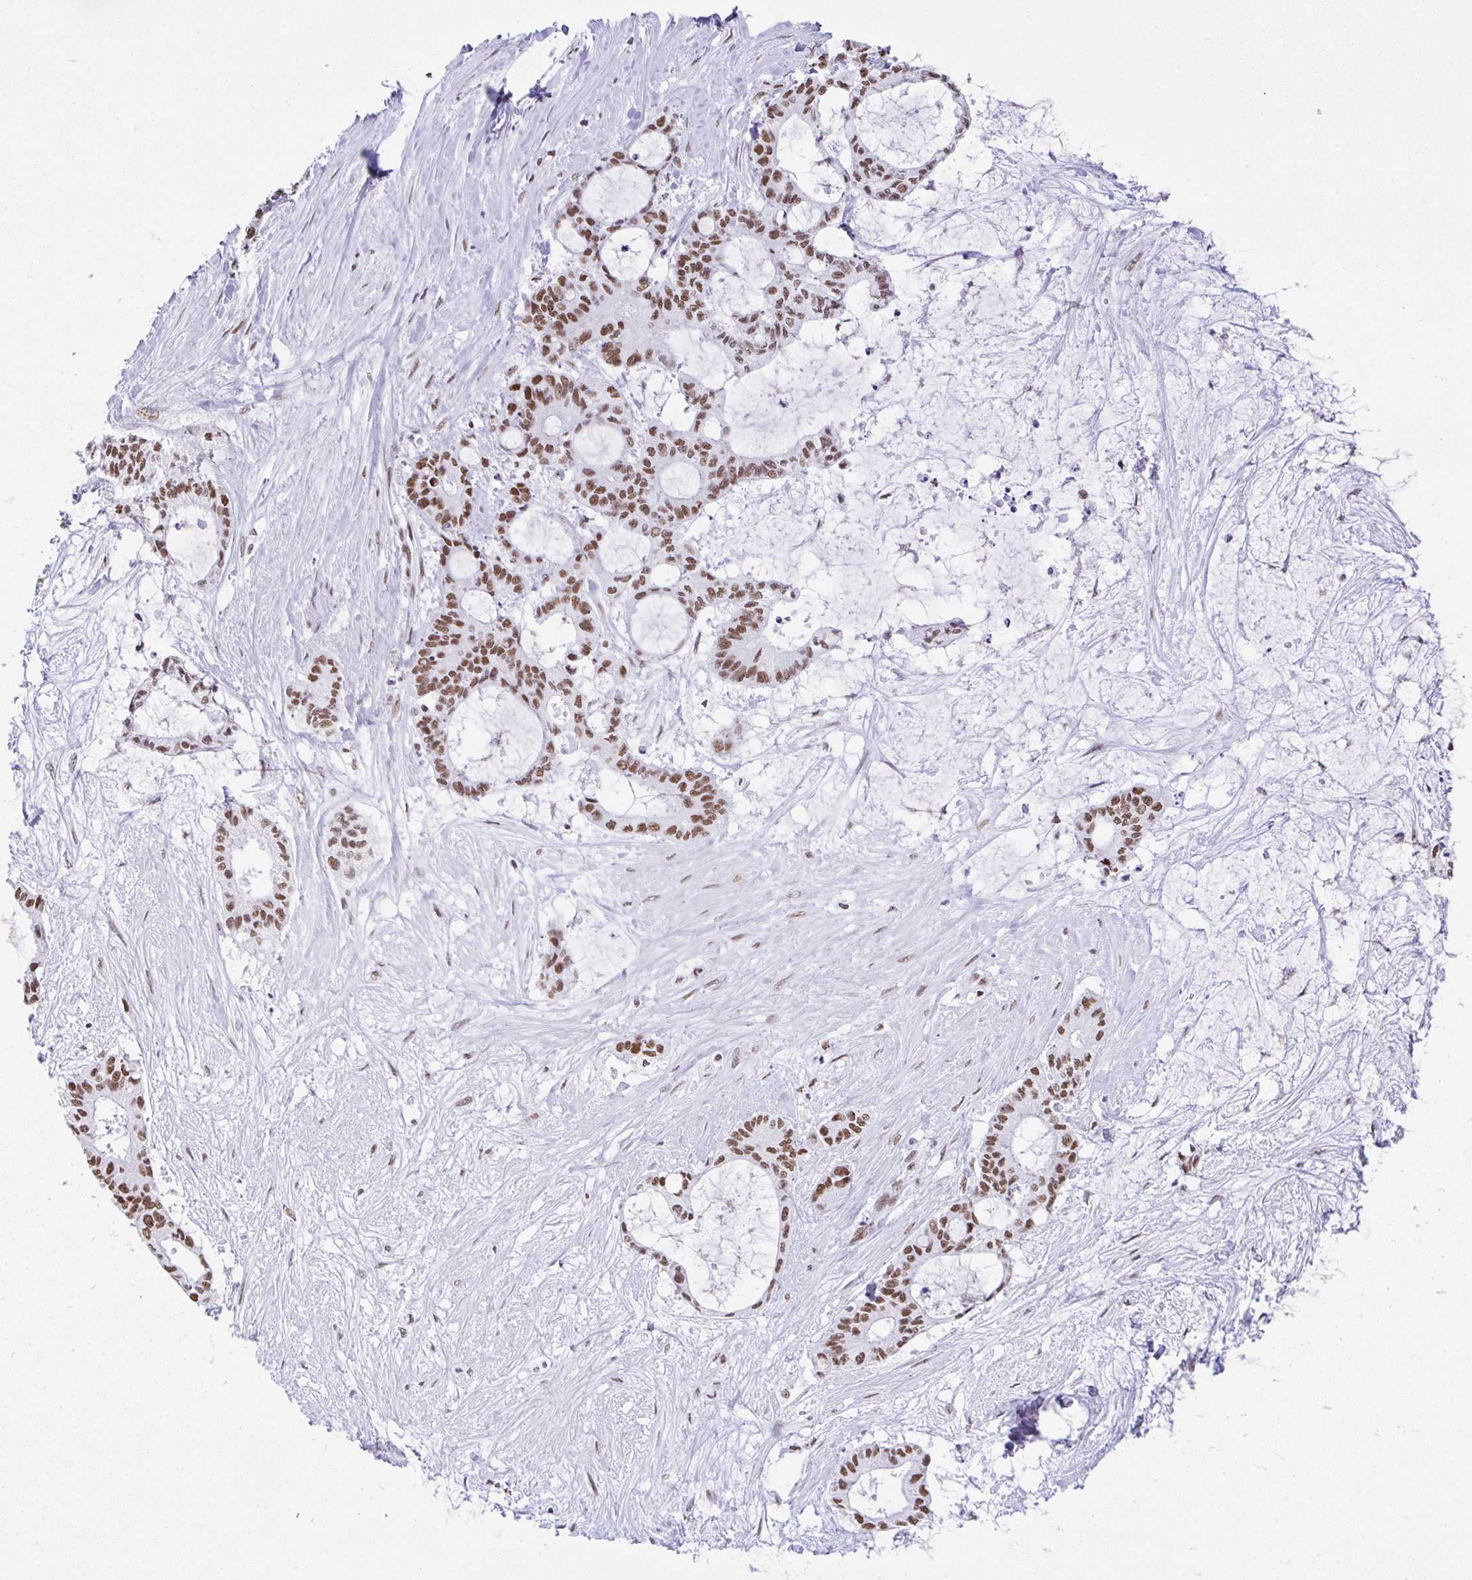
{"staining": {"intensity": "moderate", "quantity": ">75%", "location": "nuclear"}, "tissue": "liver cancer", "cell_type": "Tumor cells", "image_type": "cancer", "snomed": [{"axis": "morphology", "description": "Normal tissue, NOS"}, {"axis": "morphology", "description": "Cholangiocarcinoma"}, {"axis": "topography", "description": "Liver"}, {"axis": "topography", "description": "Peripheral nerve tissue"}], "caption": "Liver cholangiocarcinoma stained with DAB immunohistochemistry shows medium levels of moderate nuclear staining in about >75% of tumor cells.", "gene": "DDX52", "patient": {"sex": "female", "age": 73}}